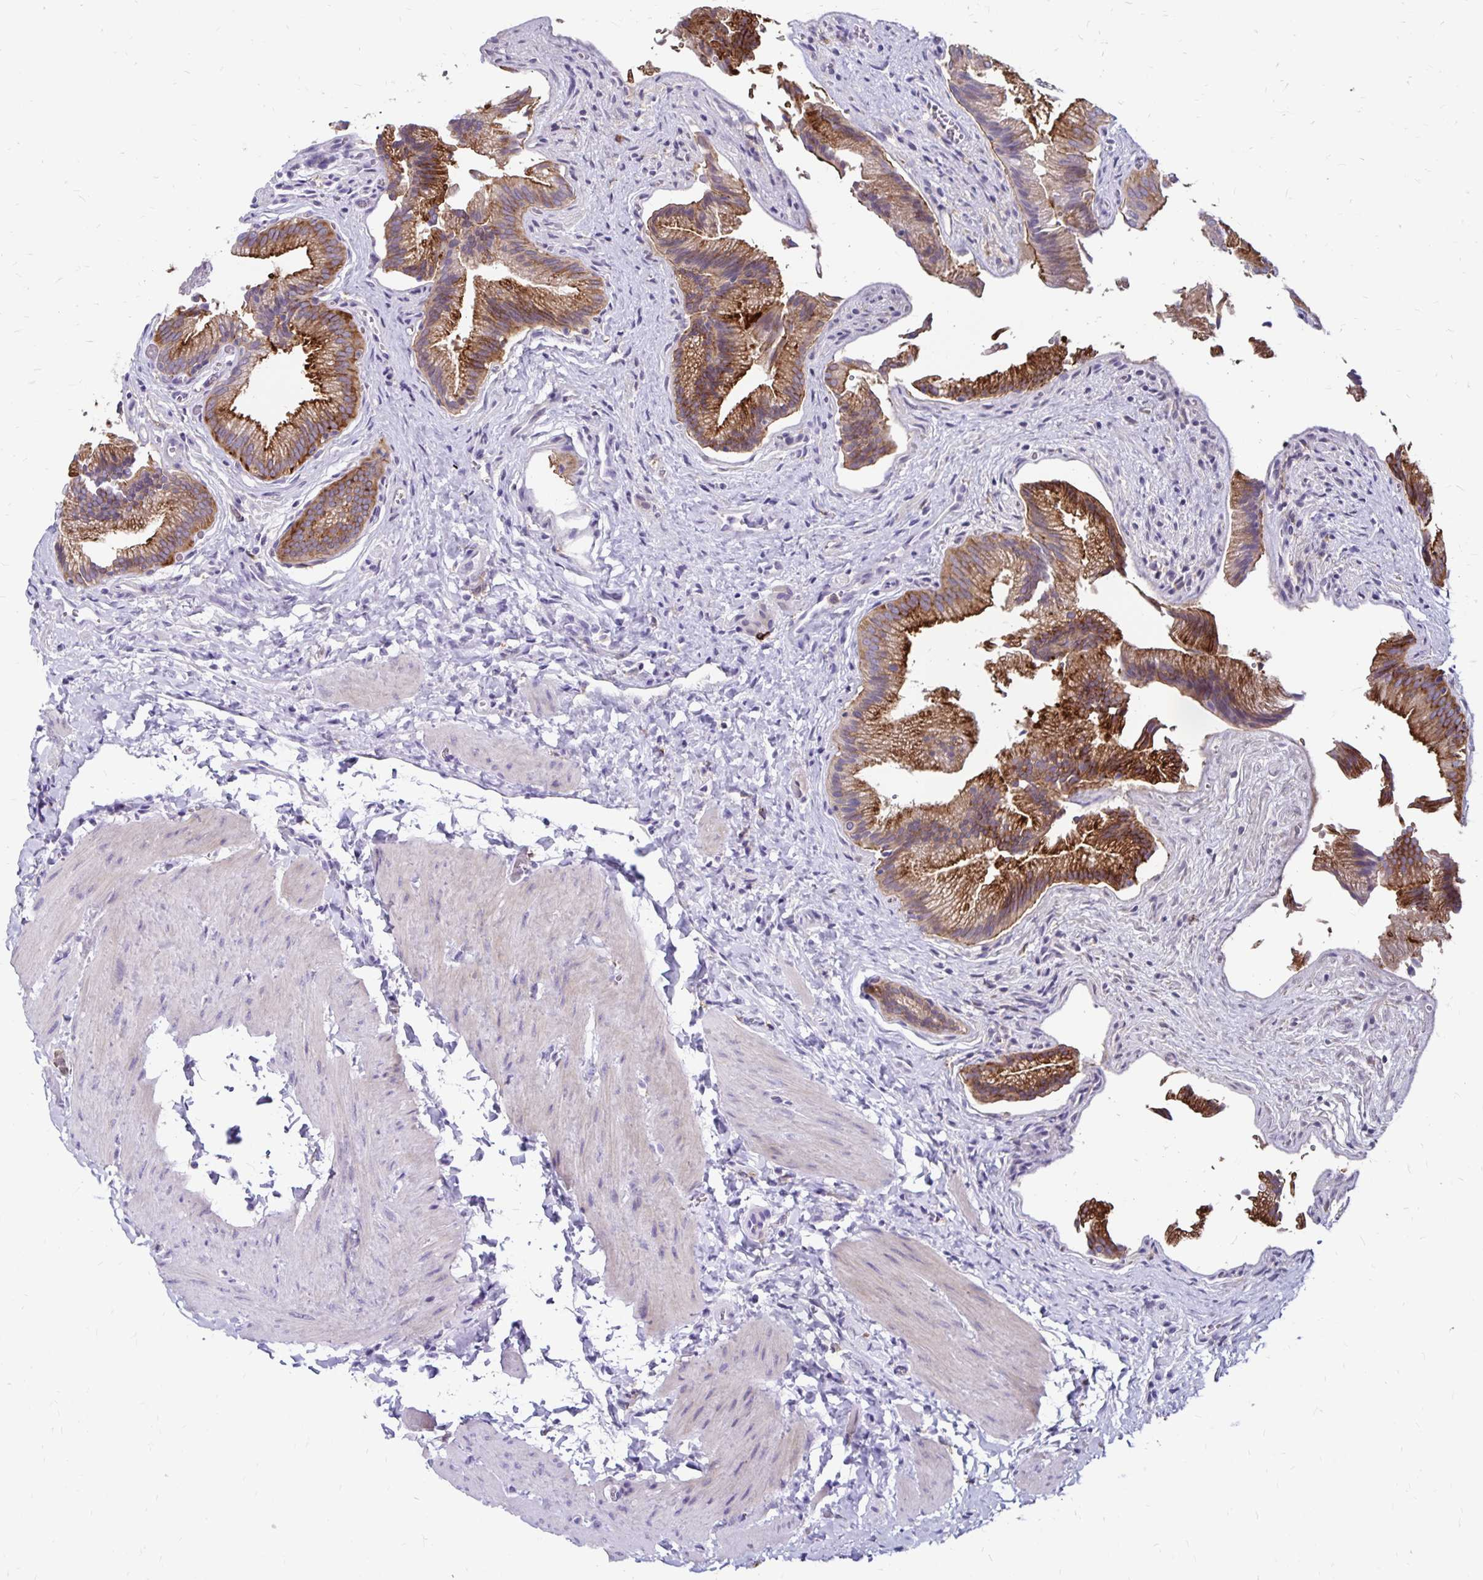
{"staining": {"intensity": "strong", "quantity": ">75%", "location": "cytoplasmic/membranous"}, "tissue": "gallbladder", "cell_type": "Glandular cells", "image_type": "normal", "snomed": [{"axis": "morphology", "description": "Normal tissue, NOS"}, {"axis": "topography", "description": "Gallbladder"}], "caption": "This micrograph demonstrates immunohistochemistry (IHC) staining of normal human gallbladder, with high strong cytoplasmic/membranous expression in approximately >75% of glandular cells.", "gene": "TNS3", "patient": {"sex": "male", "age": 17}}